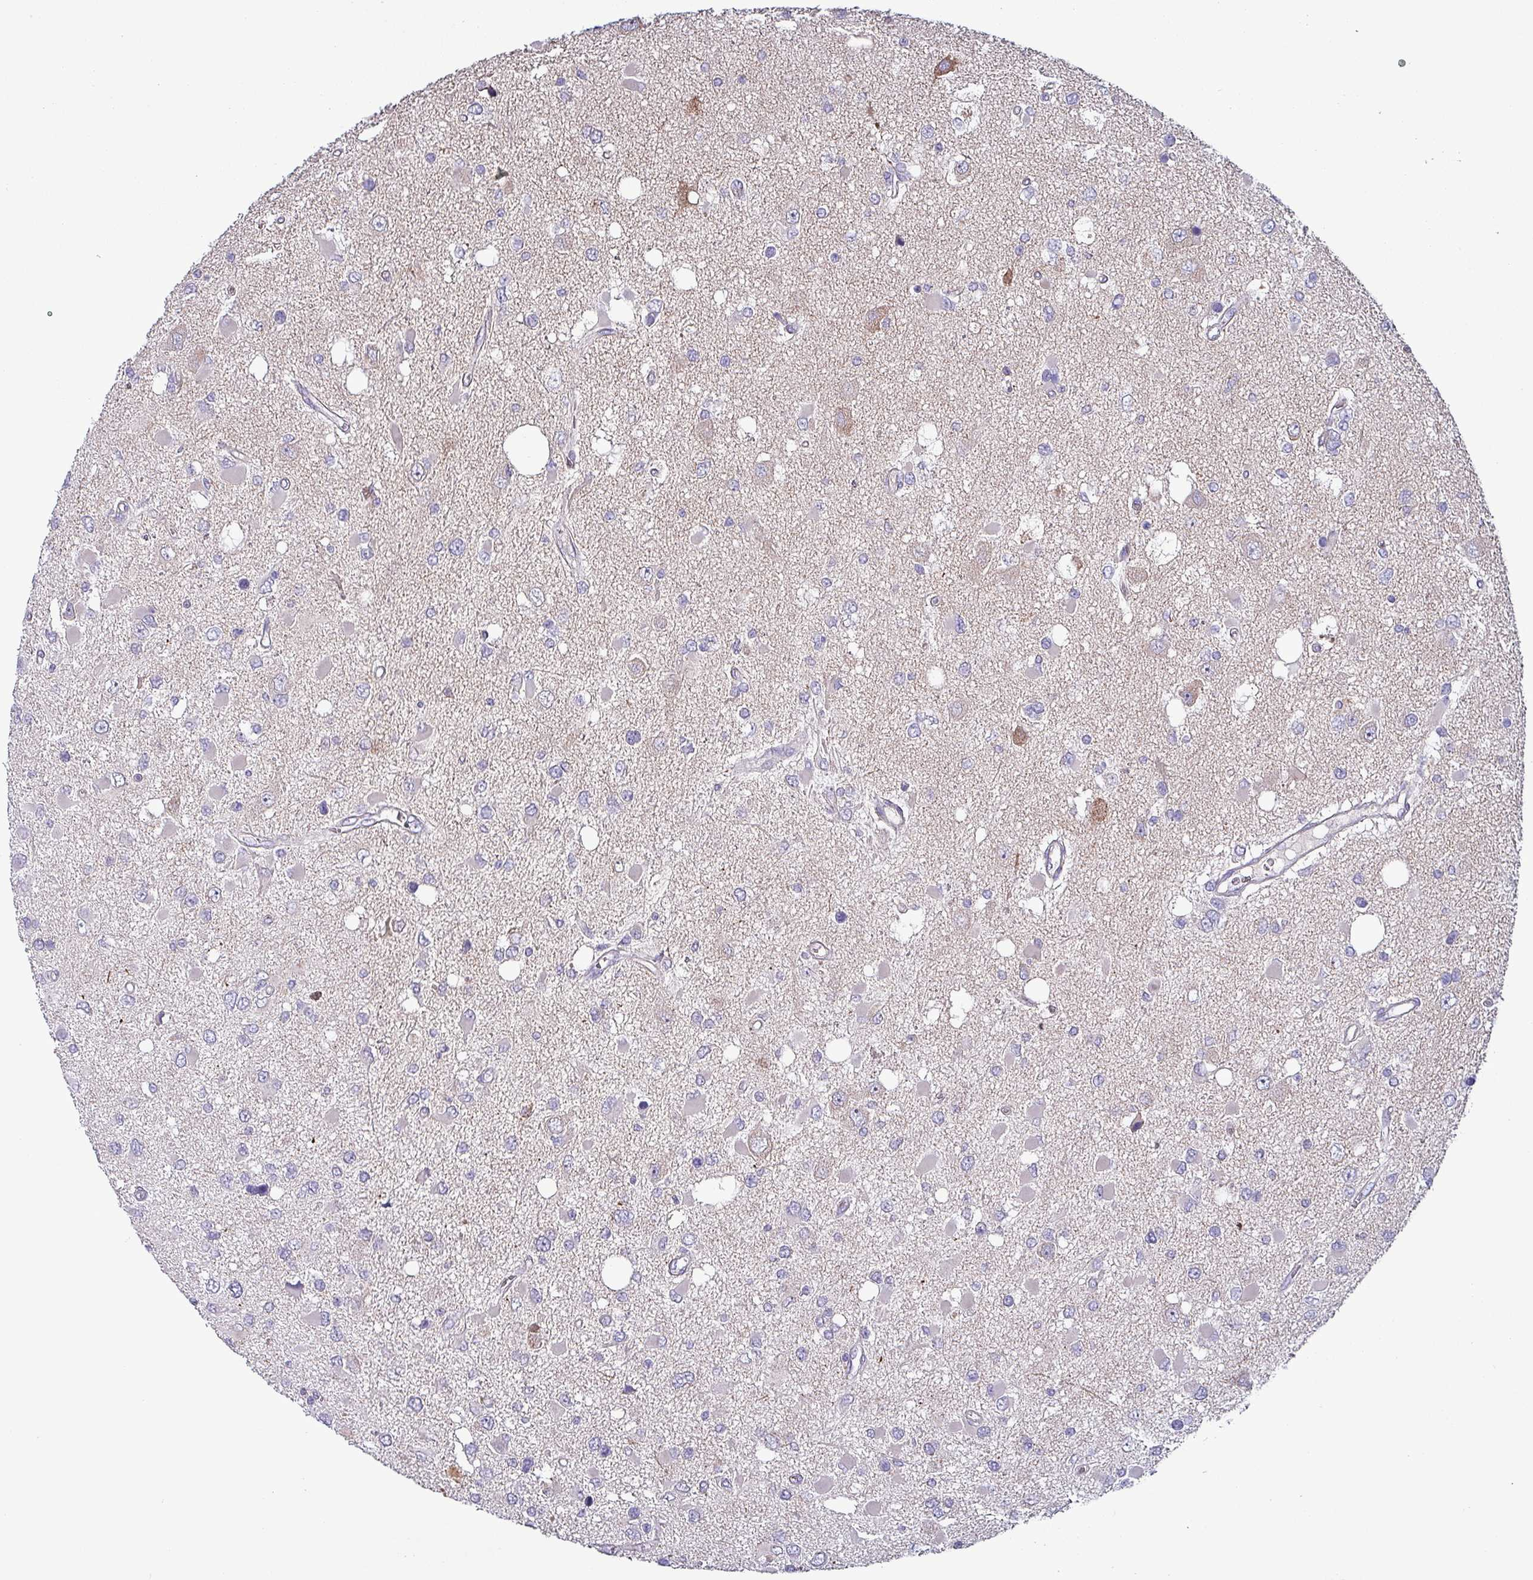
{"staining": {"intensity": "negative", "quantity": "none", "location": "none"}, "tissue": "glioma", "cell_type": "Tumor cells", "image_type": "cancer", "snomed": [{"axis": "morphology", "description": "Glioma, malignant, High grade"}, {"axis": "topography", "description": "Brain"}], "caption": "Glioma stained for a protein using IHC exhibits no expression tumor cells.", "gene": "HSD3B7", "patient": {"sex": "male", "age": 53}}